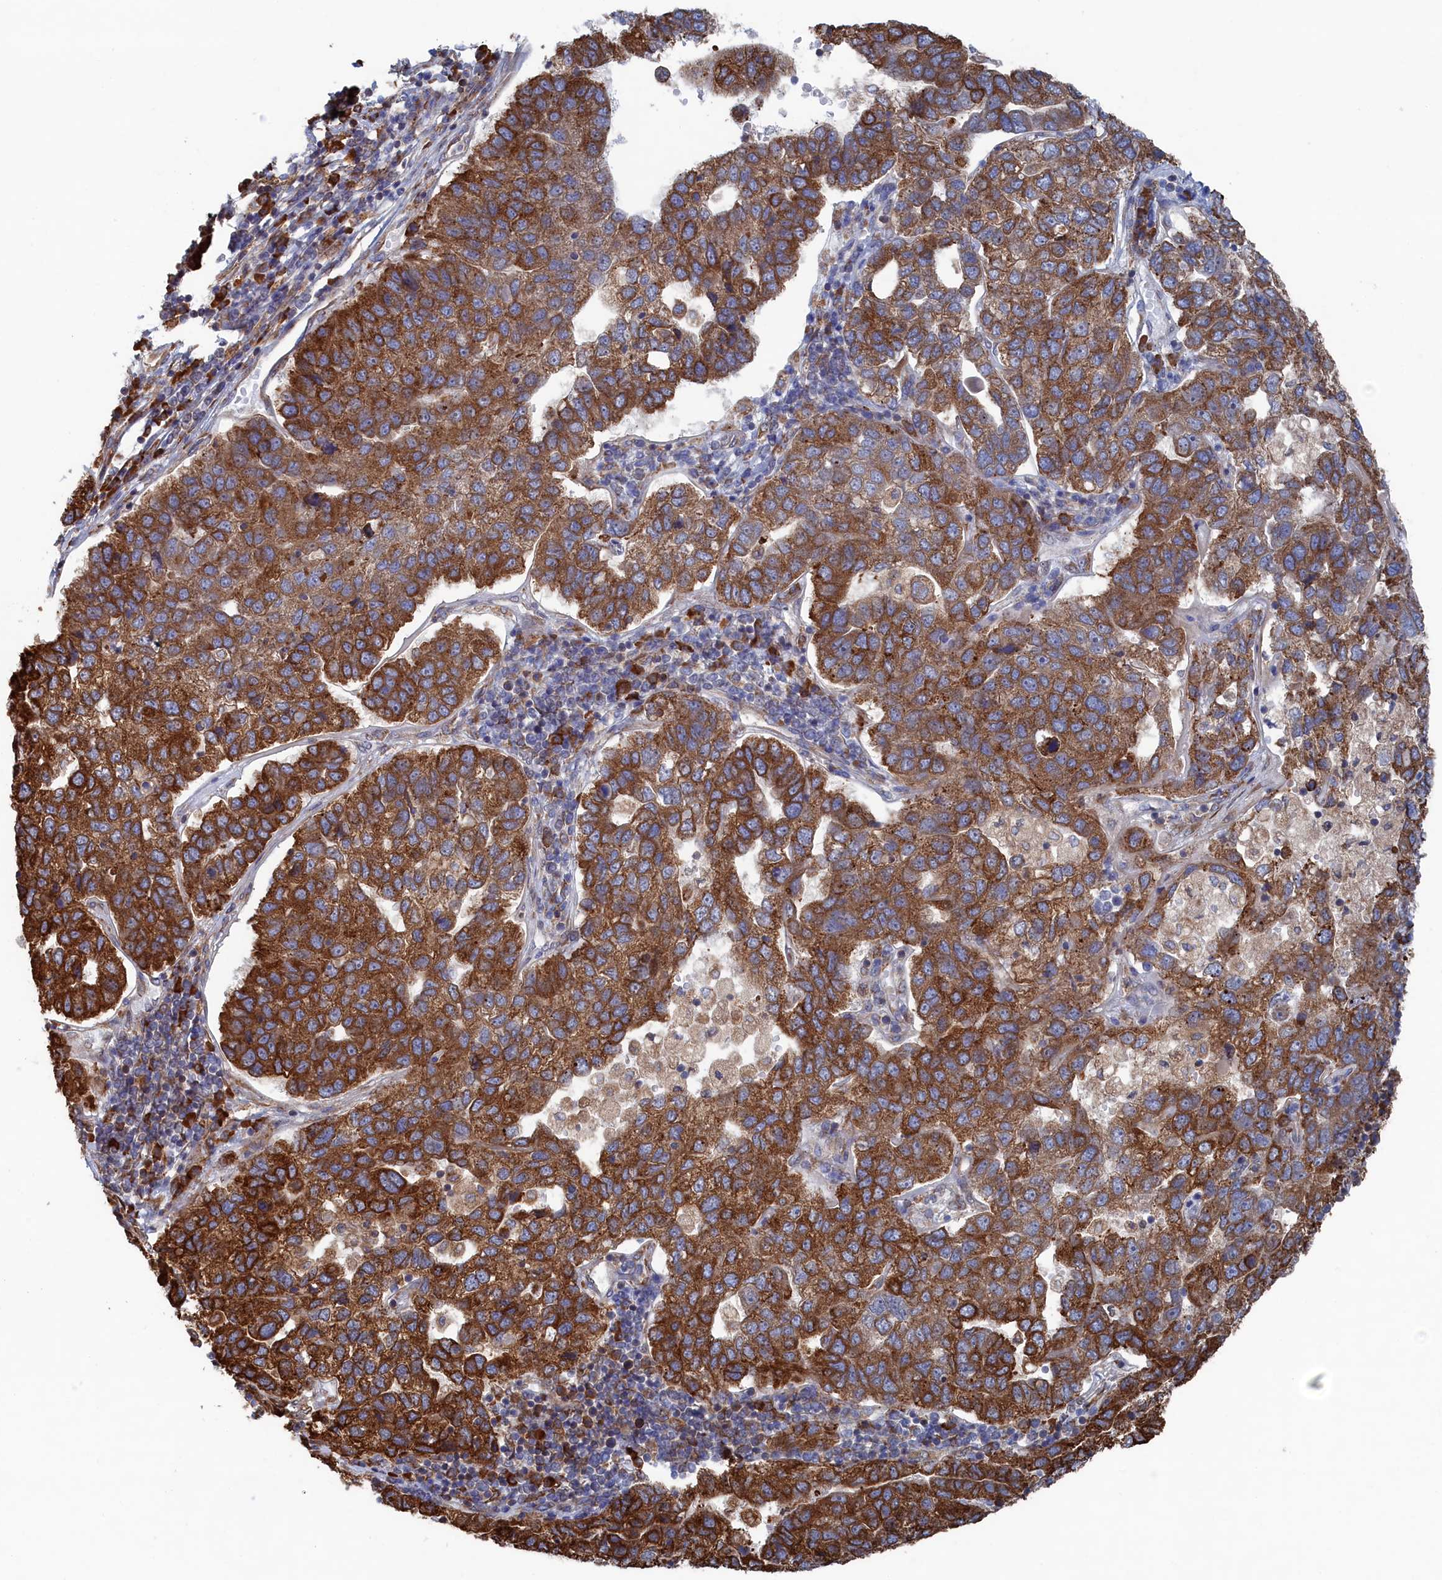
{"staining": {"intensity": "strong", "quantity": ">75%", "location": "cytoplasmic/membranous"}, "tissue": "pancreatic cancer", "cell_type": "Tumor cells", "image_type": "cancer", "snomed": [{"axis": "morphology", "description": "Adenocarcinoma, NOS"}, {"axis": "topography", "description": "Pancreas"}], "caption": "Immunohistochemical staining of human pancreatic cancer (adenocarcinoma) reveals high levels of strong cytoplasmic/membranous staining in about >75% of tumor cells. The staining is performed using DAB brown chromogen to label protein expression. The nuclei are counter-stained blue using hematoxylin.", "gene": "BPIFB6", "patient": {"sex": "female", "age": 61}}